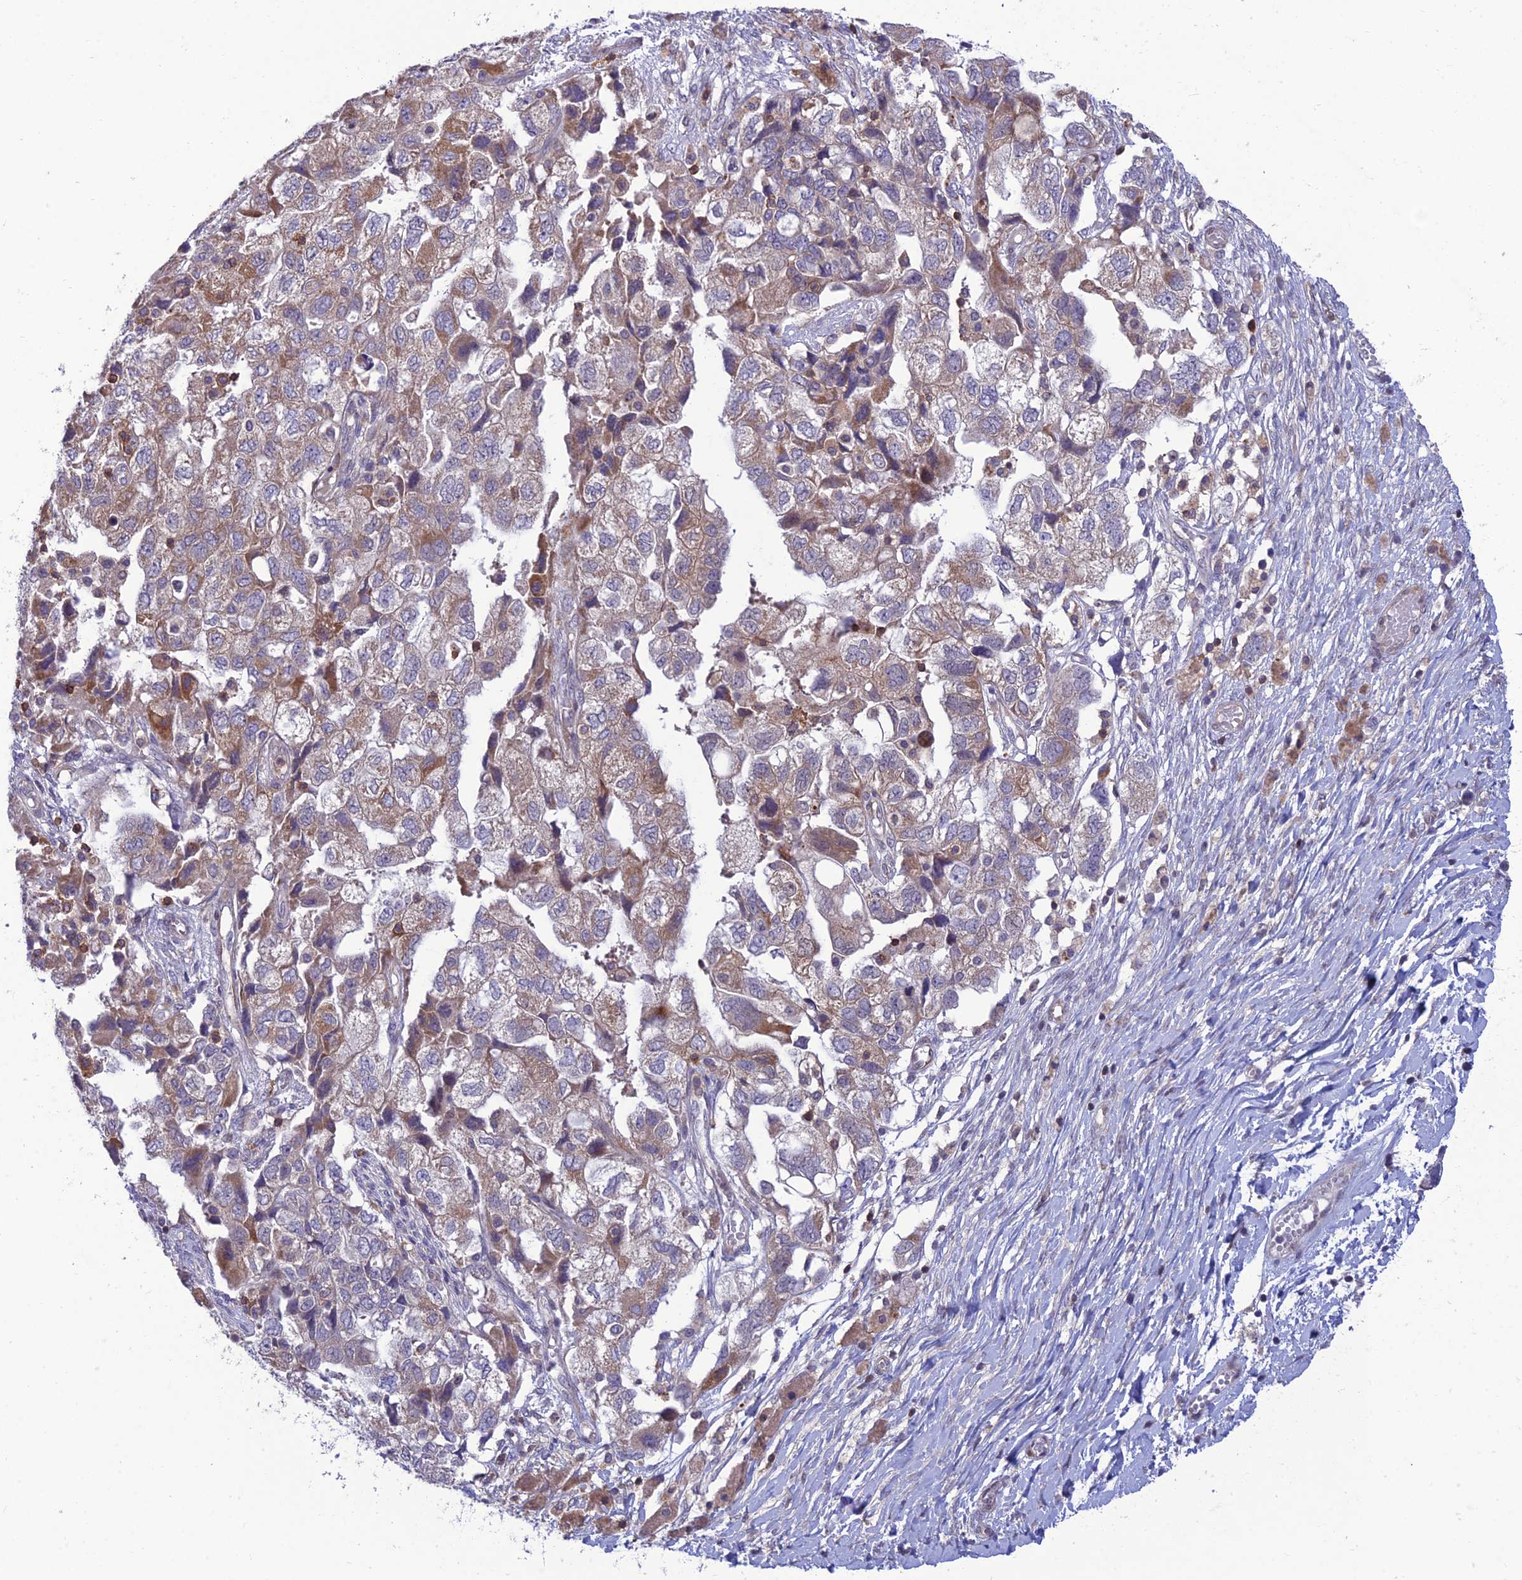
{"staining": {"intensity": "weak", "quantity": "25%-75%", "location": "cytoplasmic/membranous"}, "tissue": "ovarian cancer", "cell_type": "Tumor cells", "image_type": "cancer", "snomed": [{"axis": "morphology", "description": "Carcinoma, NOS"}, {"axis": "morphology", "description": "Cystadenocarcinoma, serous, NOS"}, {"axis": "topography", "description": "Ovary"}], "caption": "Protein expression analysis of human ovarian serous cystadenocarcinoma reveals weak cytoplasmic/membranous positivity in approximately 25%-75% of tumor cells. The staining was performed using DAB to visualize the protein expression in brown, while the nuclei were stained in blue with hematoxylin (Magnification: 20x).", "gene": "FAM76A", "patient": {"sex": "female", "age": 69}}